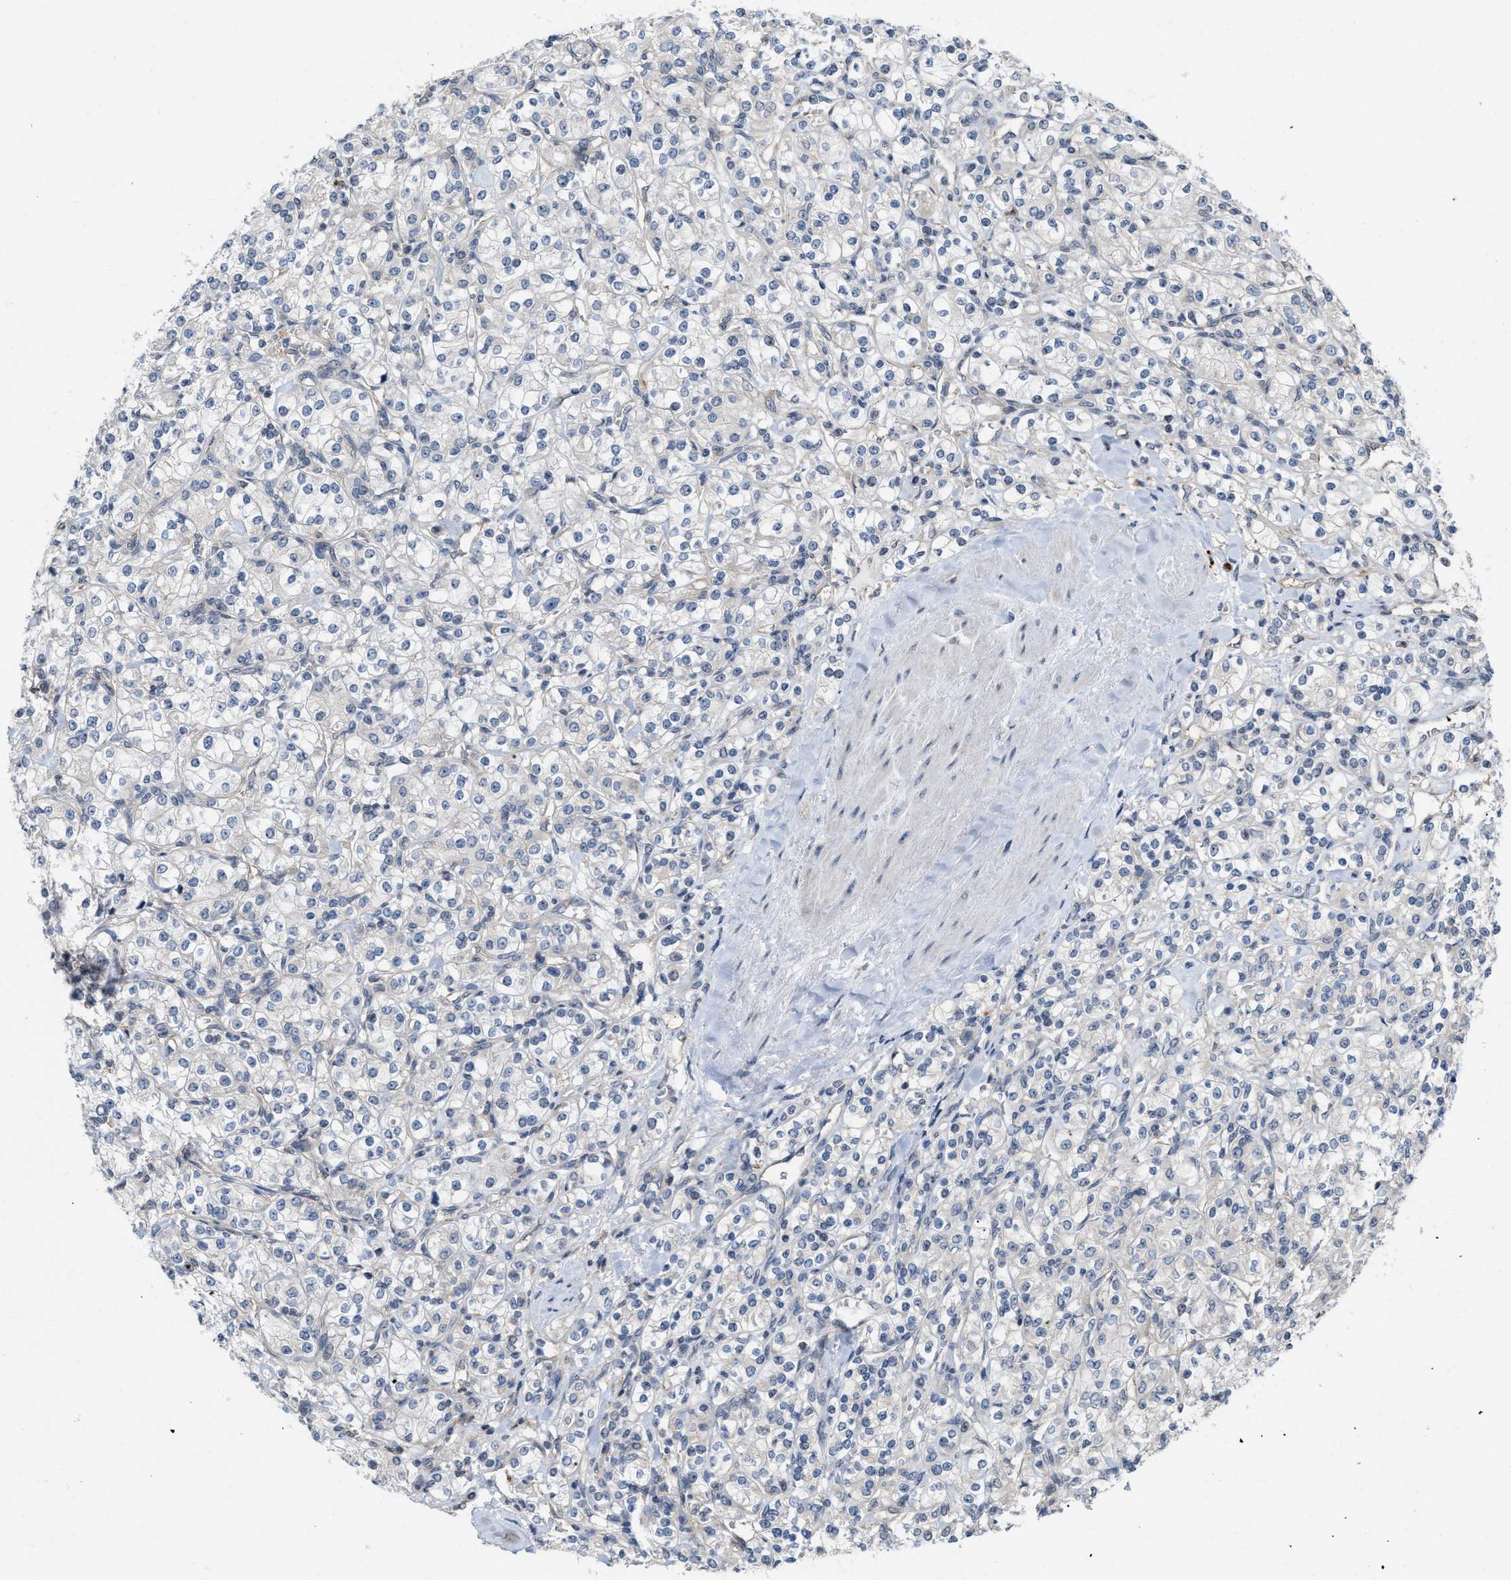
{"staining": {"intensity": "negative", "quantity": "none", "location": "none"}, "tissue": "renal cancer", "cell_type": "Tumor cells", "image_type": "cancer", "snomed": [{"axis": "morphology", "description": "Adenocarcinoma, NOS"}, {"axis": "topography", "description": "Kidney"}], "caption": "Protein analysis of renal adenocarcinoma shows no significant positivity in tumor cells.", "gene": "CSNK1A1", "patient": {"sex": "male", "age": 77}}